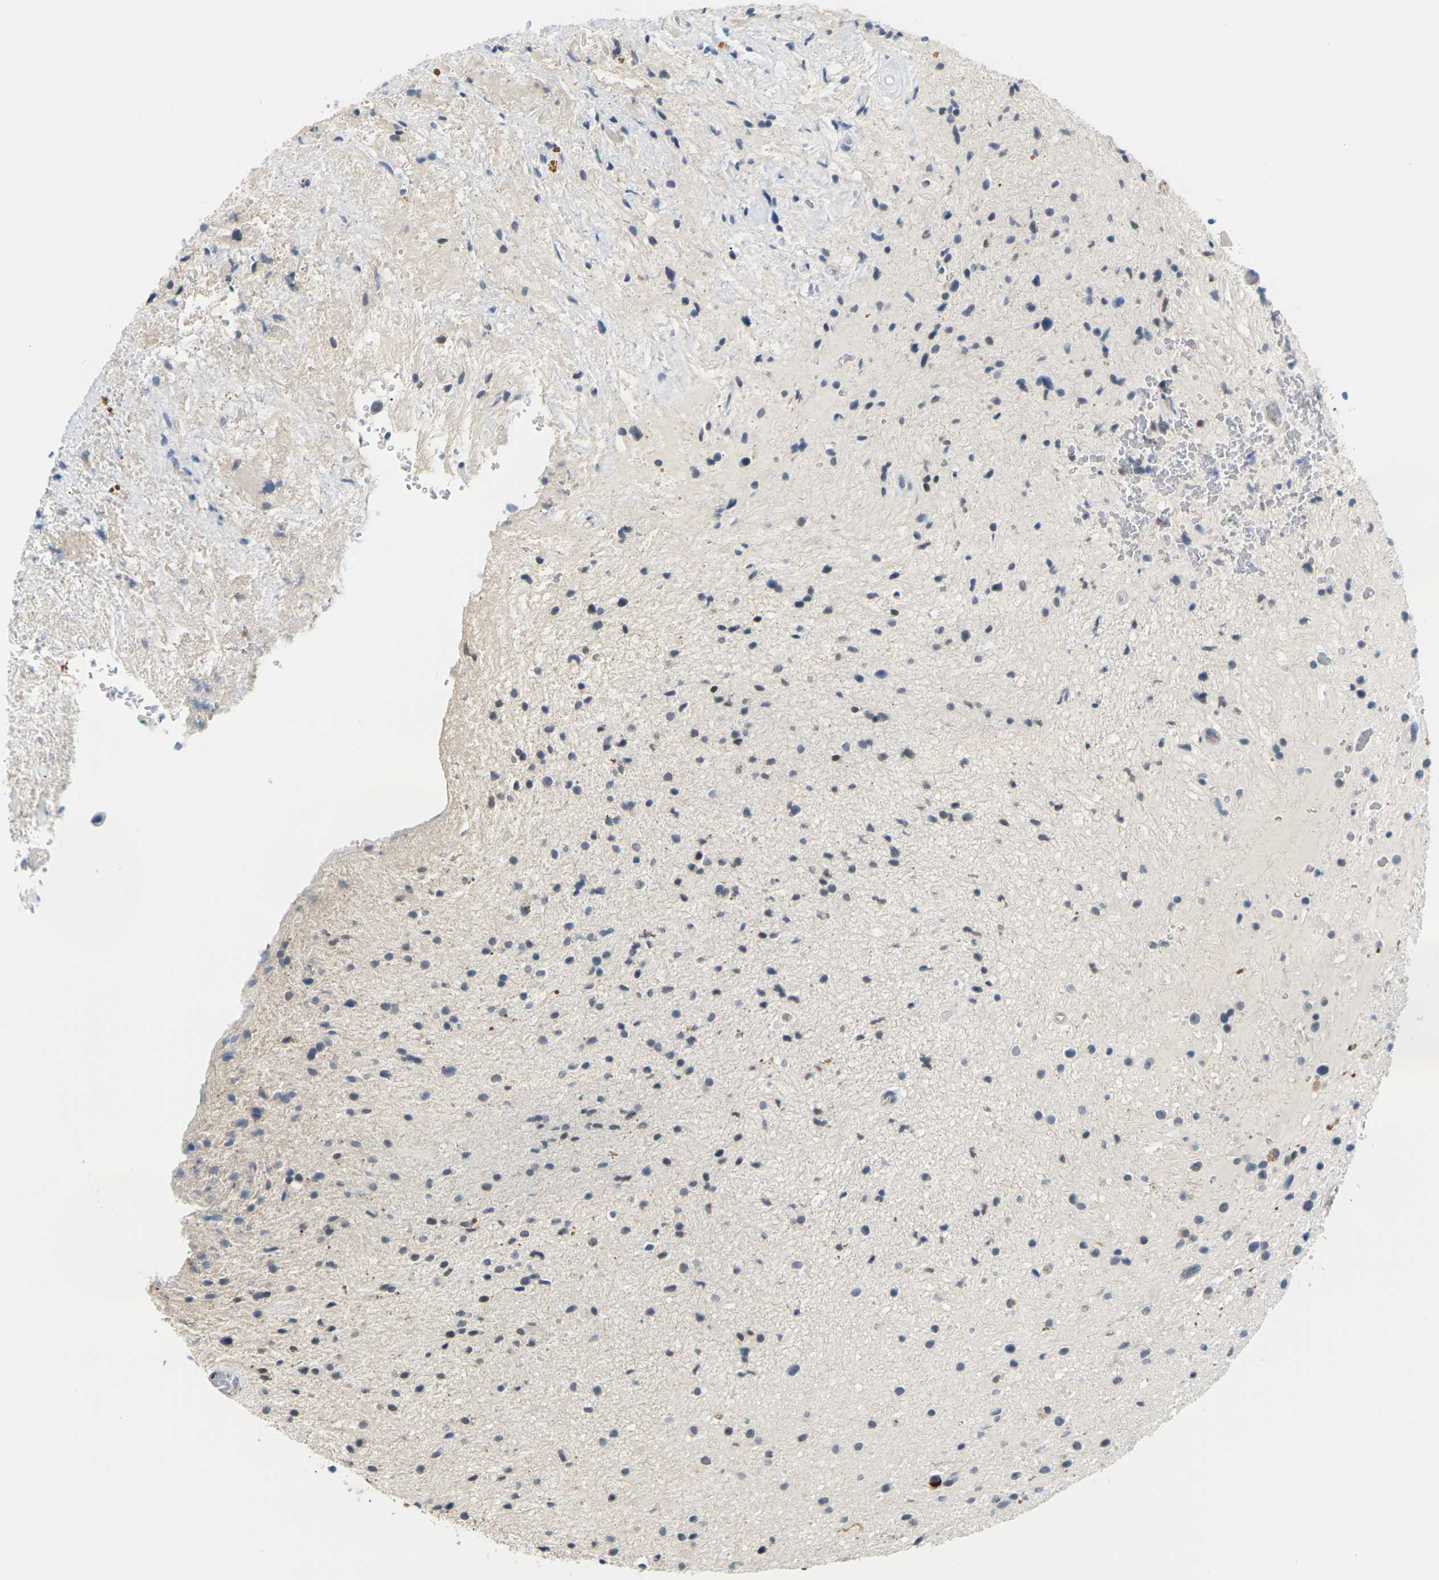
{"staining": {"intensity": "moderate", "quantity": "<25%", "location": "nuclear"}, "tissue": "glioma", "cell_type": "Tumor cells", "image_type": "cancer", "snomed": [{"axis": "morphology", "description": "Glioma, malignant, High grade"}, {"axis": "topography", "description": "Brain"}], "caption": "IHC micrograph of human glioma stained for a protein (brown), which shows low levels of moderate nuclear expression in about <25% of tumor cells.", "gene": "PKP2", "patient": {"sex": "male", "age": 33}}